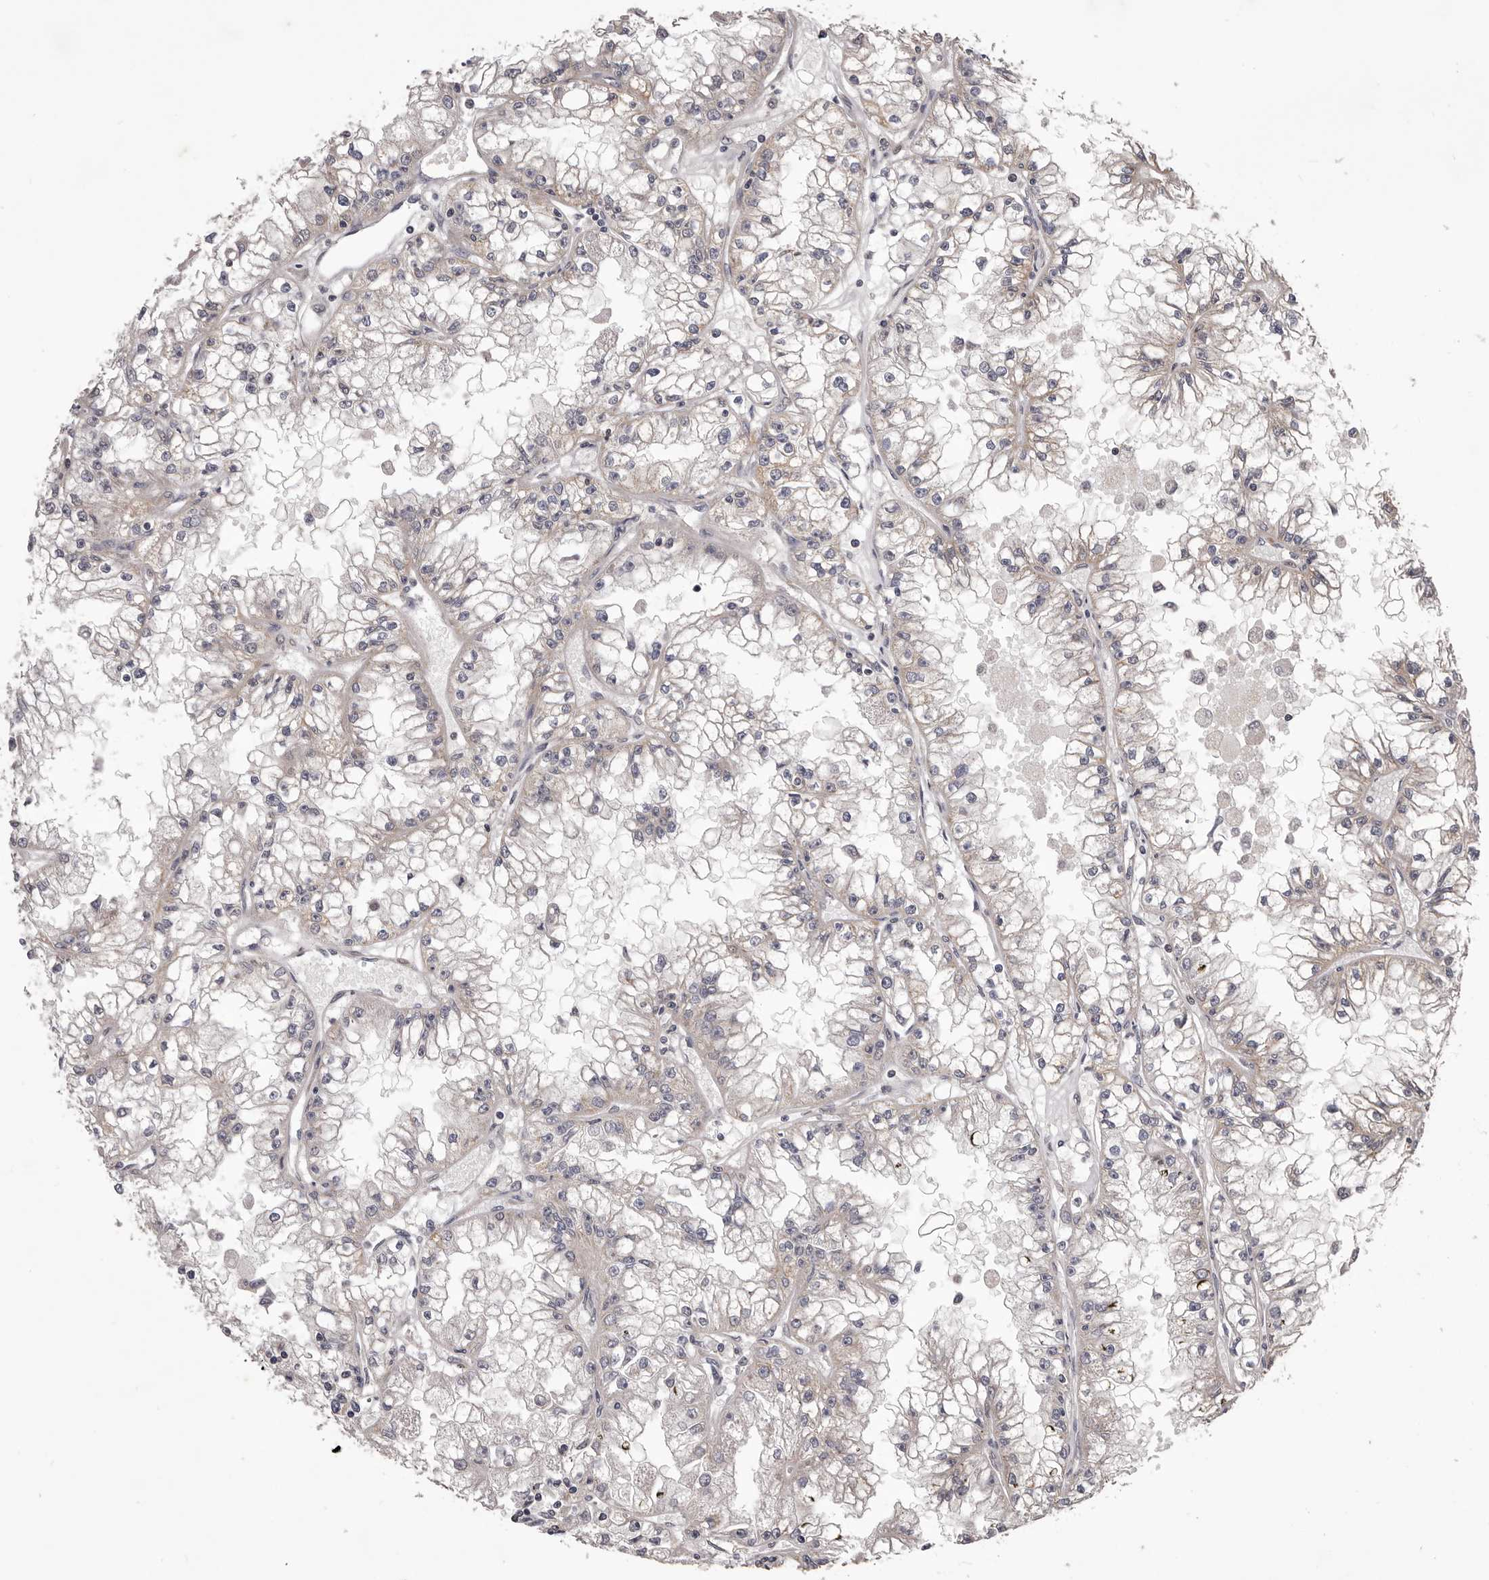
{"staining": {"intensity": "weak", "quantity": "<25%", "location": "cytoplasmic/membranous"}, "tissue": "renal cancer", "cell_type": "Tumor cells", "image_type": "cancer", "snomed": [{"axis": "morphology", "description": "Adenocarcinoma, NOS"}, {"axis": "topography", "description": "Kidney"}], "caption": "Immunohistochemistry (IHC) of renal cancer shows no expression in tumor cells.", "gene": "CELF3", "patient": {"sex": "male", "age": 56}}